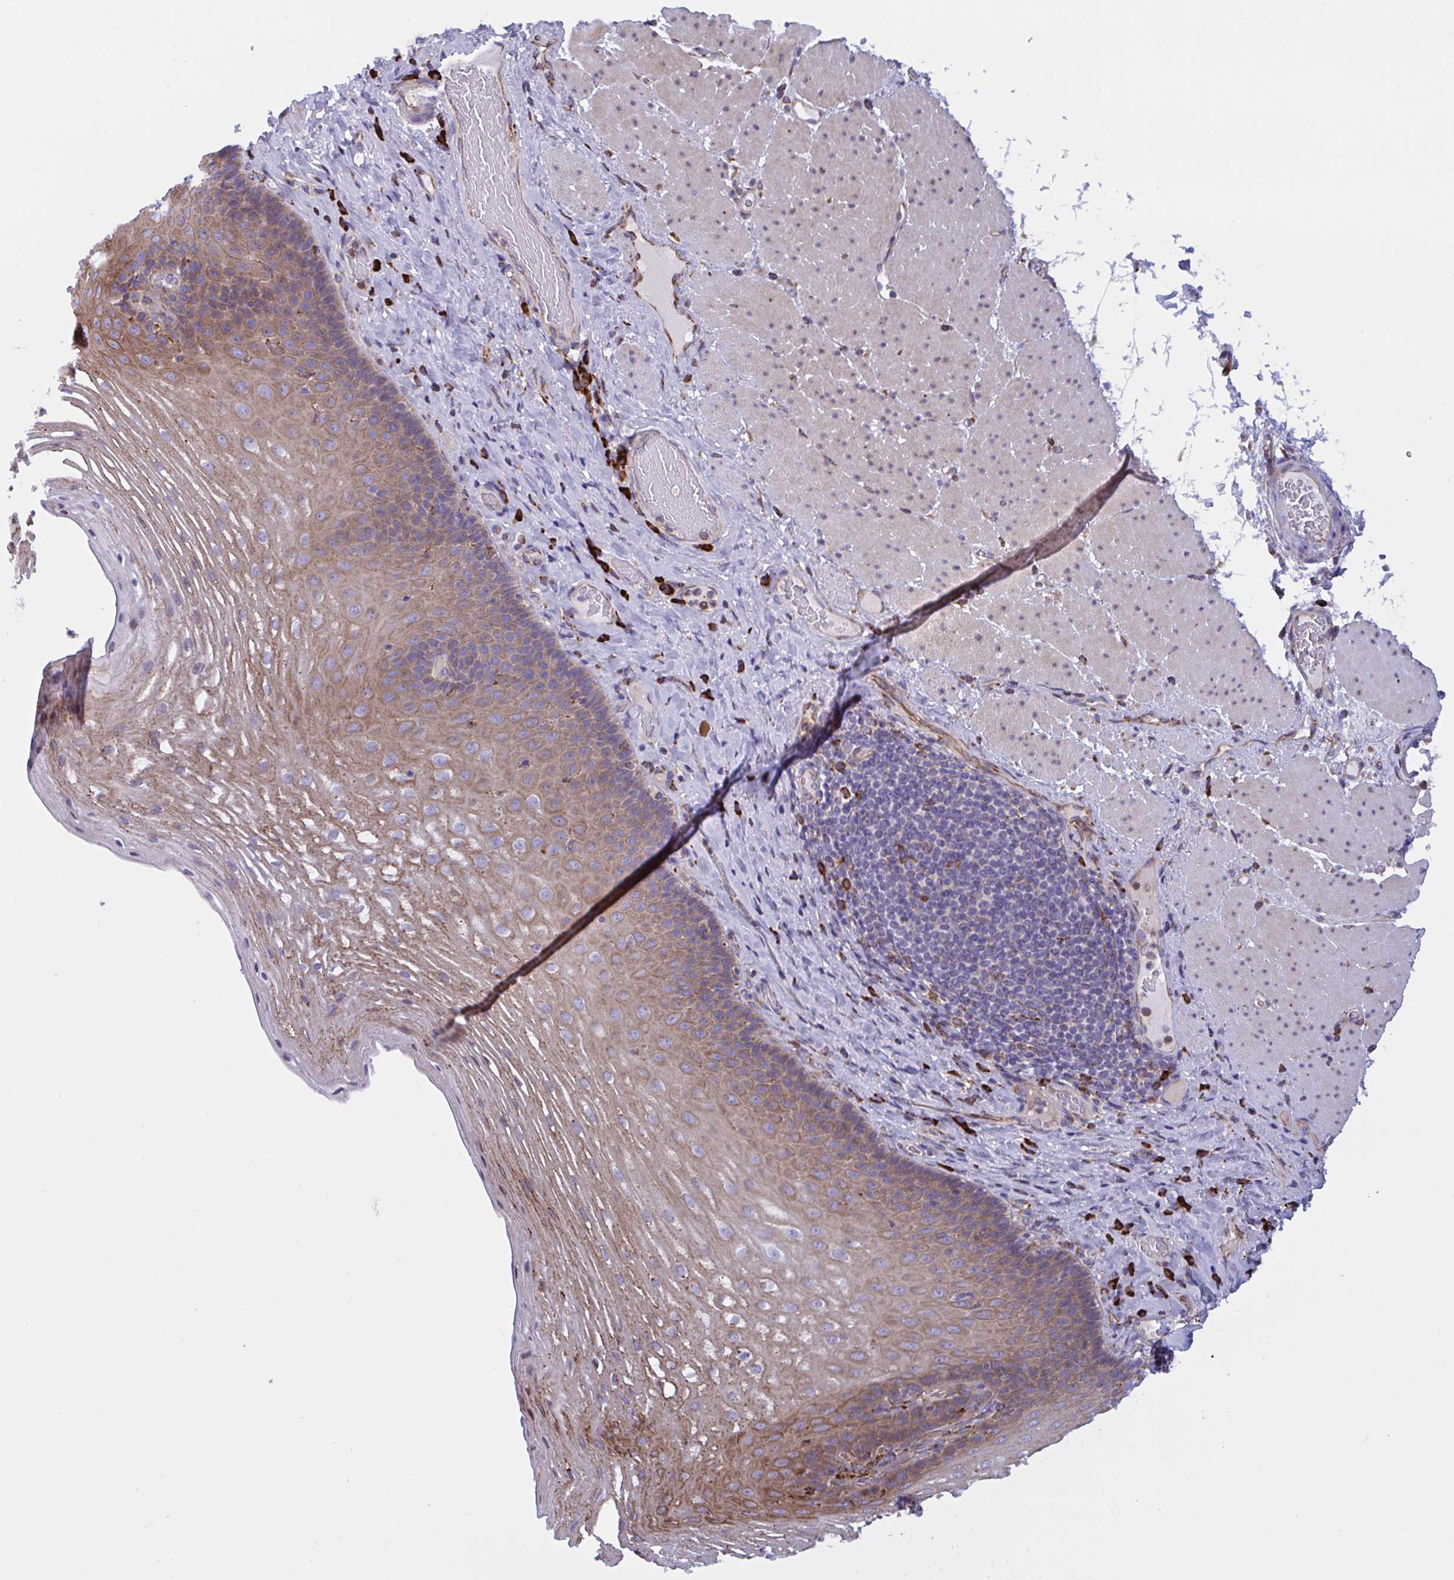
{"staining": {"intensity": "moderate", "quantity": "25%-75%", "location": "cytoplasmic/membranous"}, "tissue": "esophagus", "cell_type": "Squamous epithelial cells", "image_type": "normal", "snomed": [{"axis": "morphology", "description": "Normal tissue, NOS"}, {"axis": "topography", "description": "Esophagus"}], "caption": "The photomicrograph reveals staining of benign esophagus, revealing moderate cytoplasmic/membranous protein expression (brown color) within squamous epithelial cells.", "gene": "PEAK3", "patient": {"sex": "male", "age": 62}}